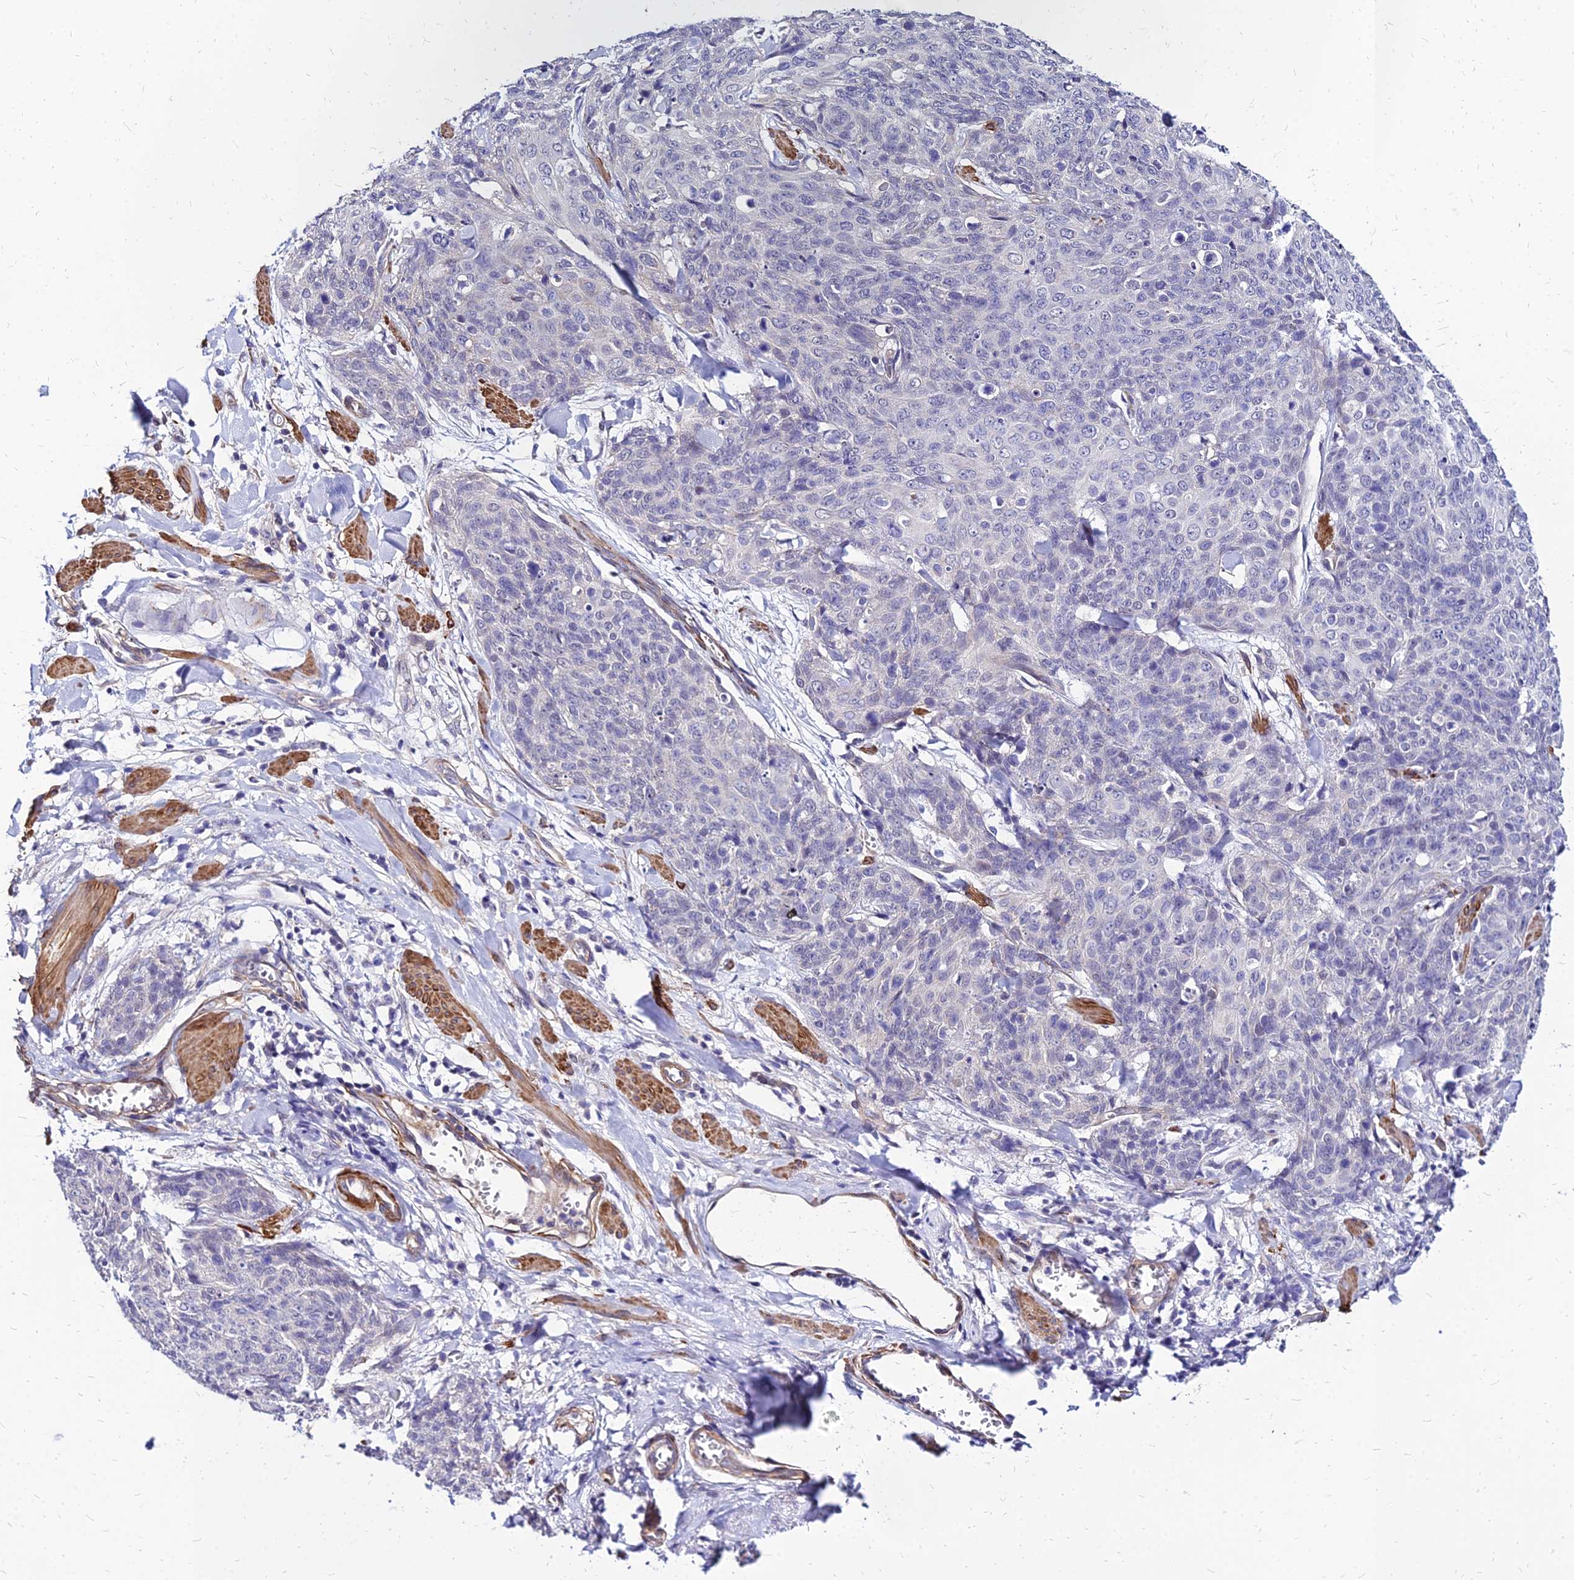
{"staining": {"intensity": "negative", "quantity": "none", "location": "none"}, "tissue": "skin cancer", "cell_type": "Tumor cells", "image_type": "cancer", "snomed": [{"axis": "morphology", "description": "Squamous cell carcinoma, NOS"}, {"axis": "topography", "description": "Skin"}, {"axis": "topography", "description": "Vulva"}], "caption": "High power microscopy micrograph of an IHC micrograph of skin squamous cell carcinoma, revealing no significant expression in tumor cells.", "gene": "YEATS2", "patient": {"sex": "female", "age": 85}}